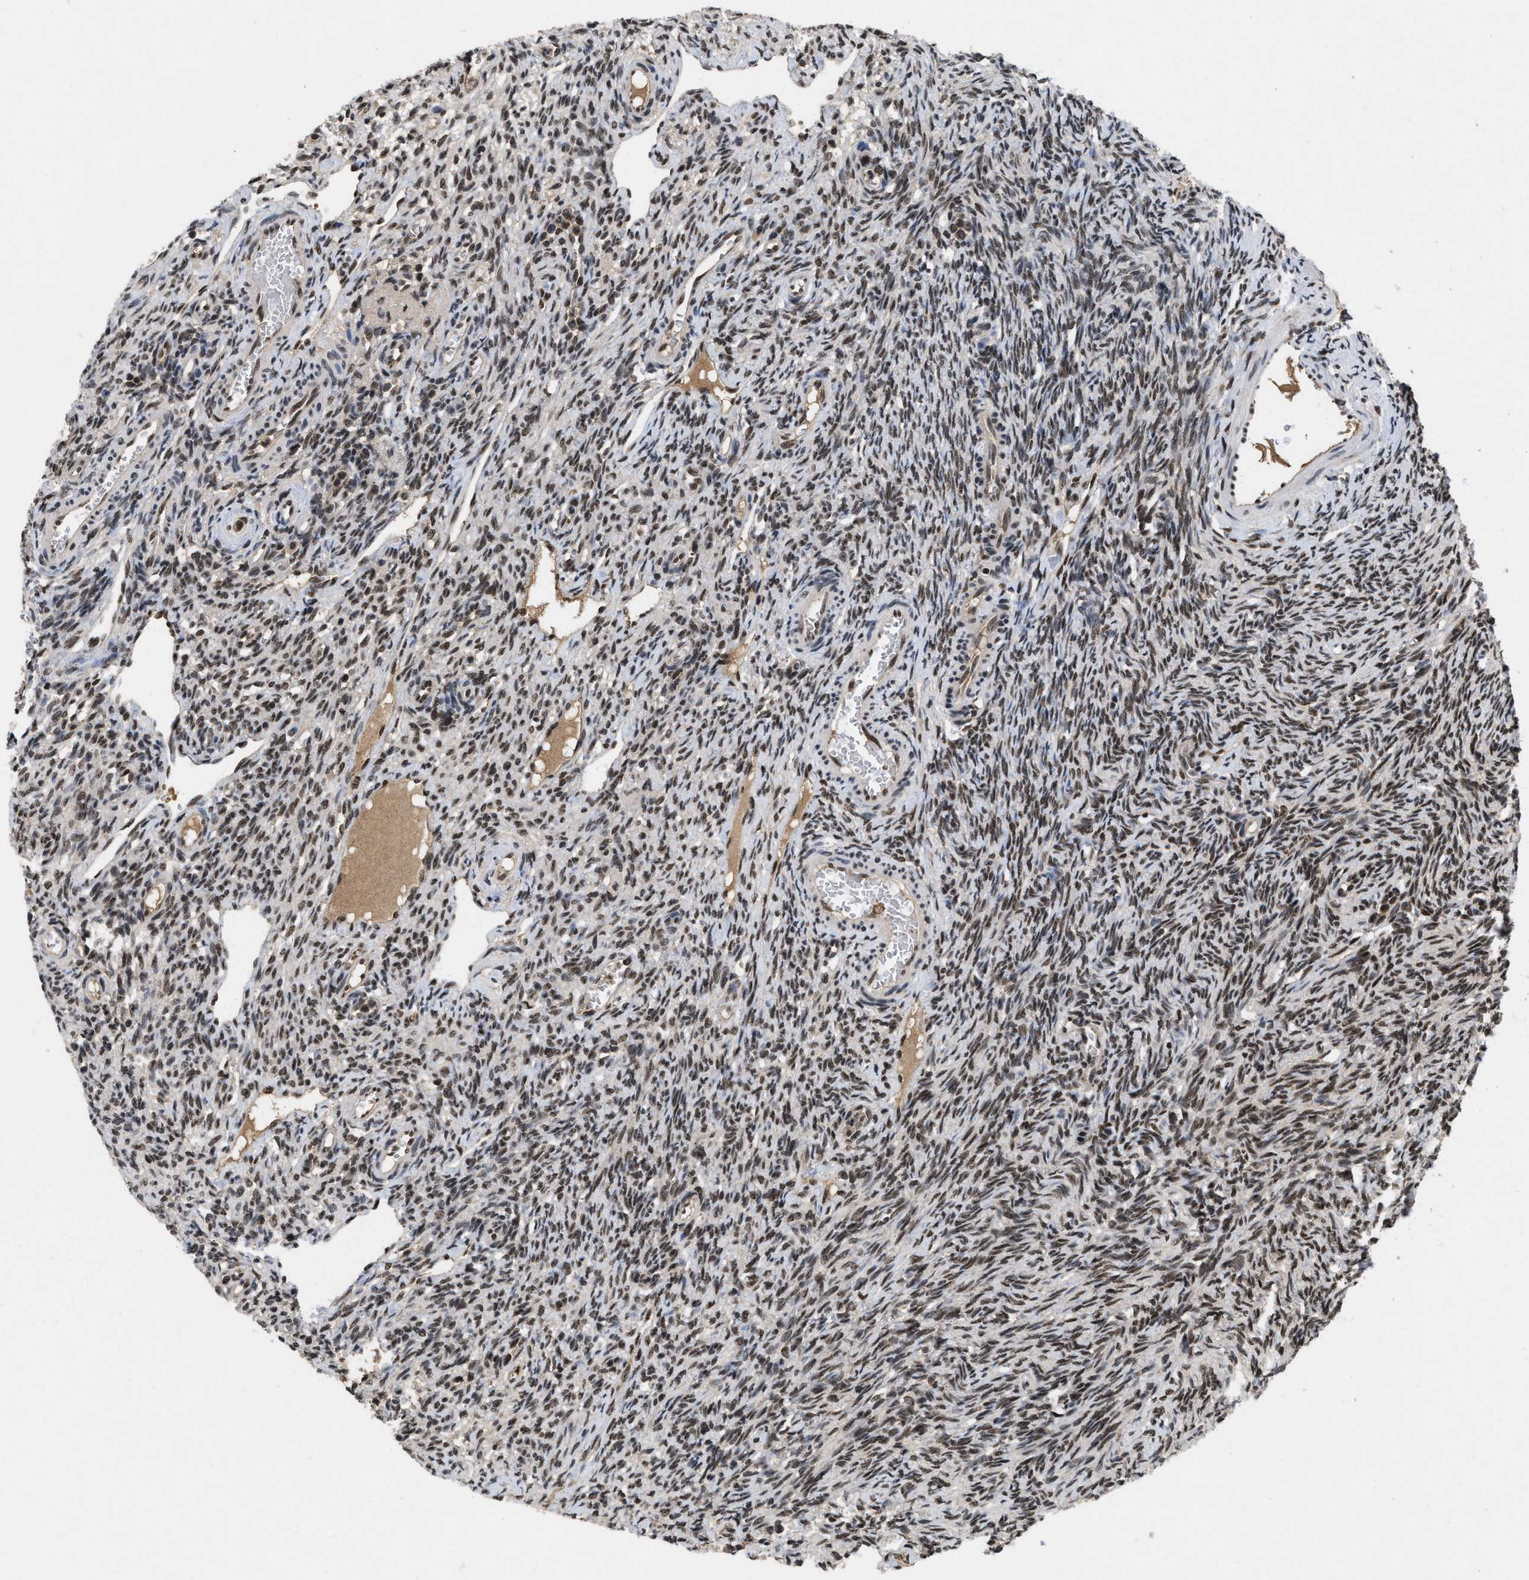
{"staining": {"intensity": "moderate", "quantity": ">75%", "location": "cytoplasmic/membranous,nuclear"}, "tissue": "ovary", "cell_type": "Follicle cells", "image_type": "normal", "snomed": [{"axis": "morphology", "description": "Normal tissue, NOS"}, {"axis": "topography", "description": "Ovary"}], "caption": "Immunohistochemical staining of normal human ovary demonstrates moderate cytoplasmic/membranous,nuclear protein positivity in about >75% of follicle cells.", "gene": "ZNF346", "patient": {"sex": "female", "age": 33}}